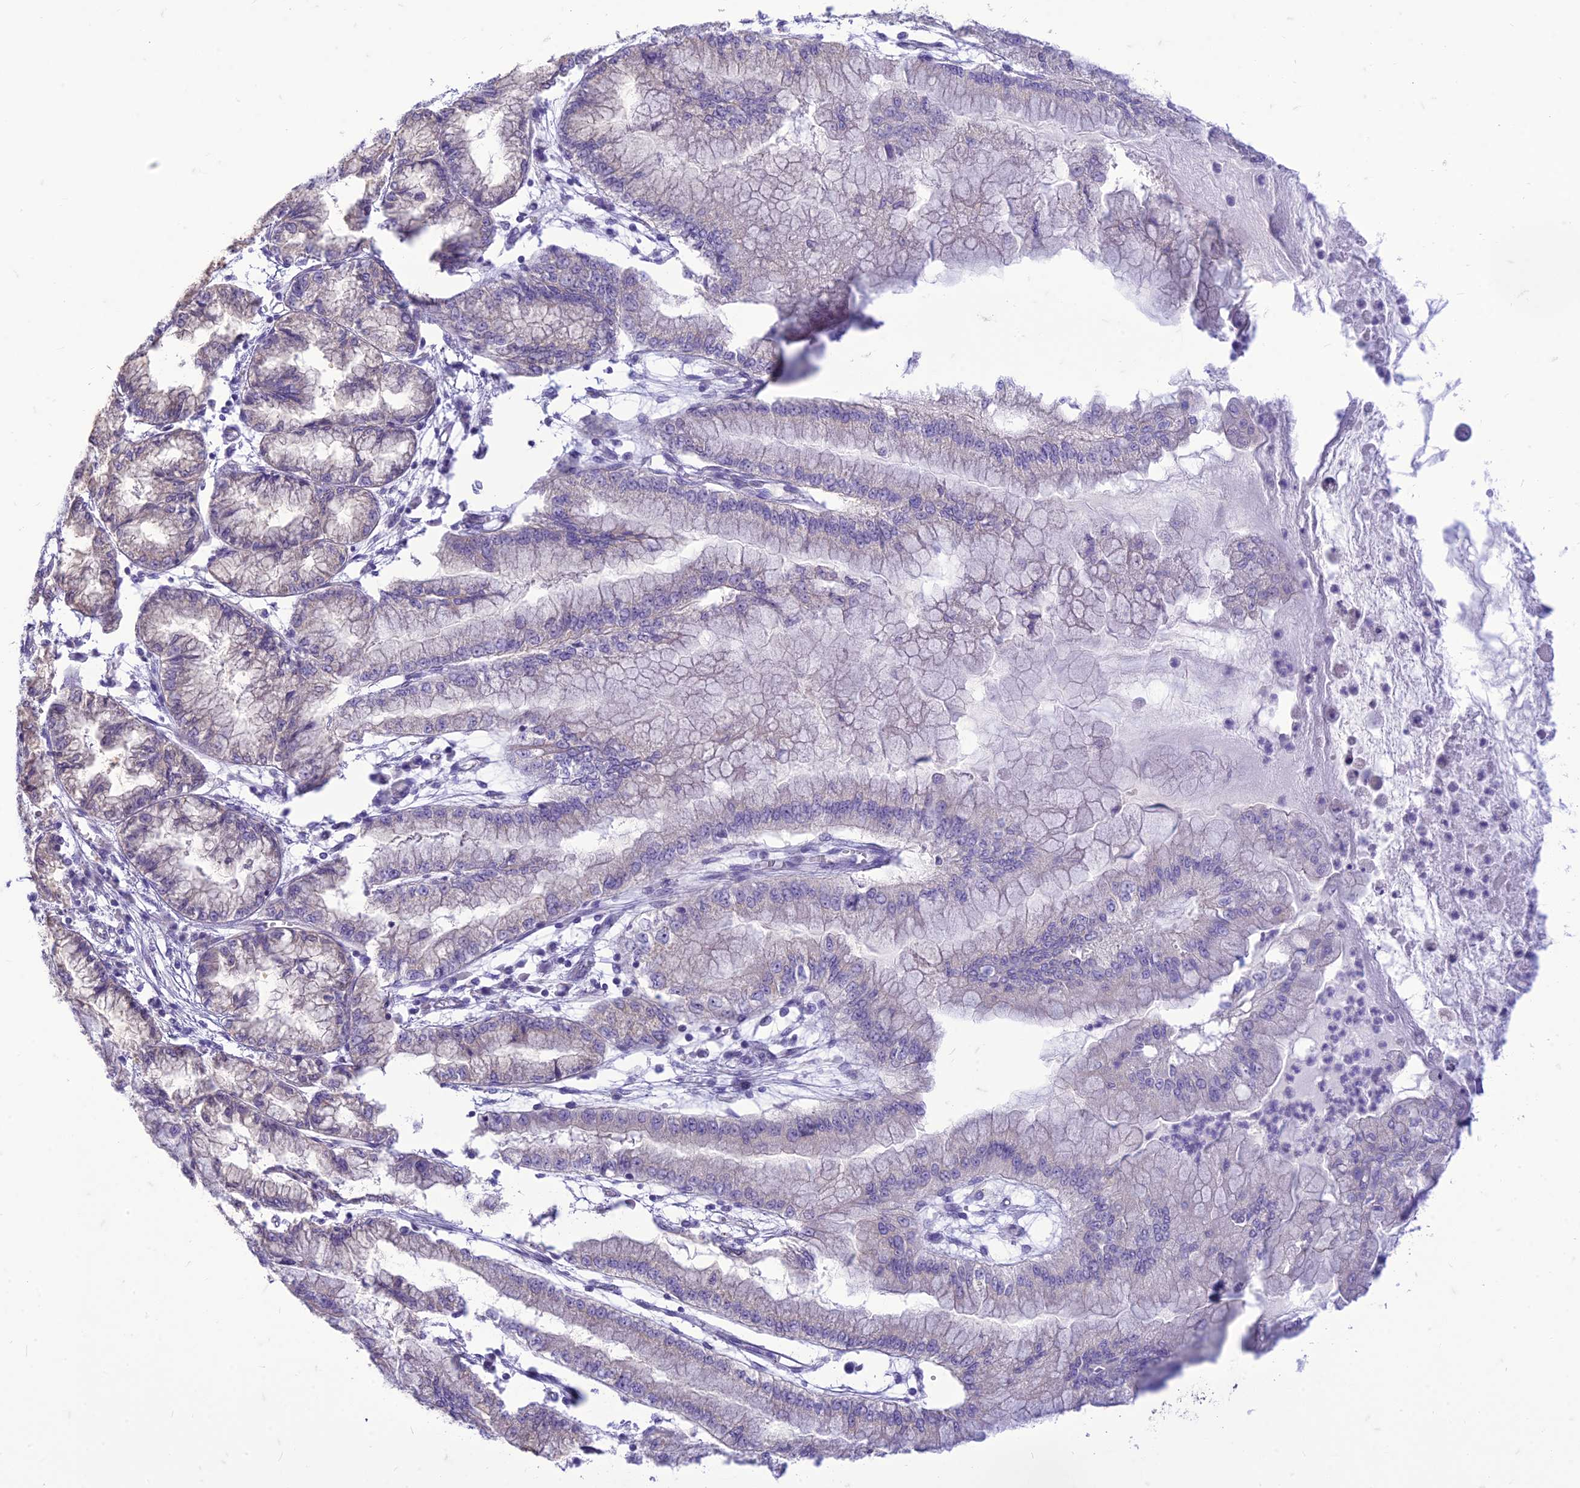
{"staining": {"intensity": "negative", "quantity": "none", "location": "none"}, "tissue": "pancreatic cancer", "cell_type": "Tumor cells", "image_type": "cancer", "snomed": [{"axis": "morphology", "description": "Adenocarcinoma, NOS"}, {"axis": "topography", "description": "Pancreas"}], "caption": "This is a image of immunohistochemistry staining of pancreatic cancer (adenocarcinoma), which shows no expression in tumor cells.", "gene": "DHDH", "patient": {"sex": "male", "age": 73}}